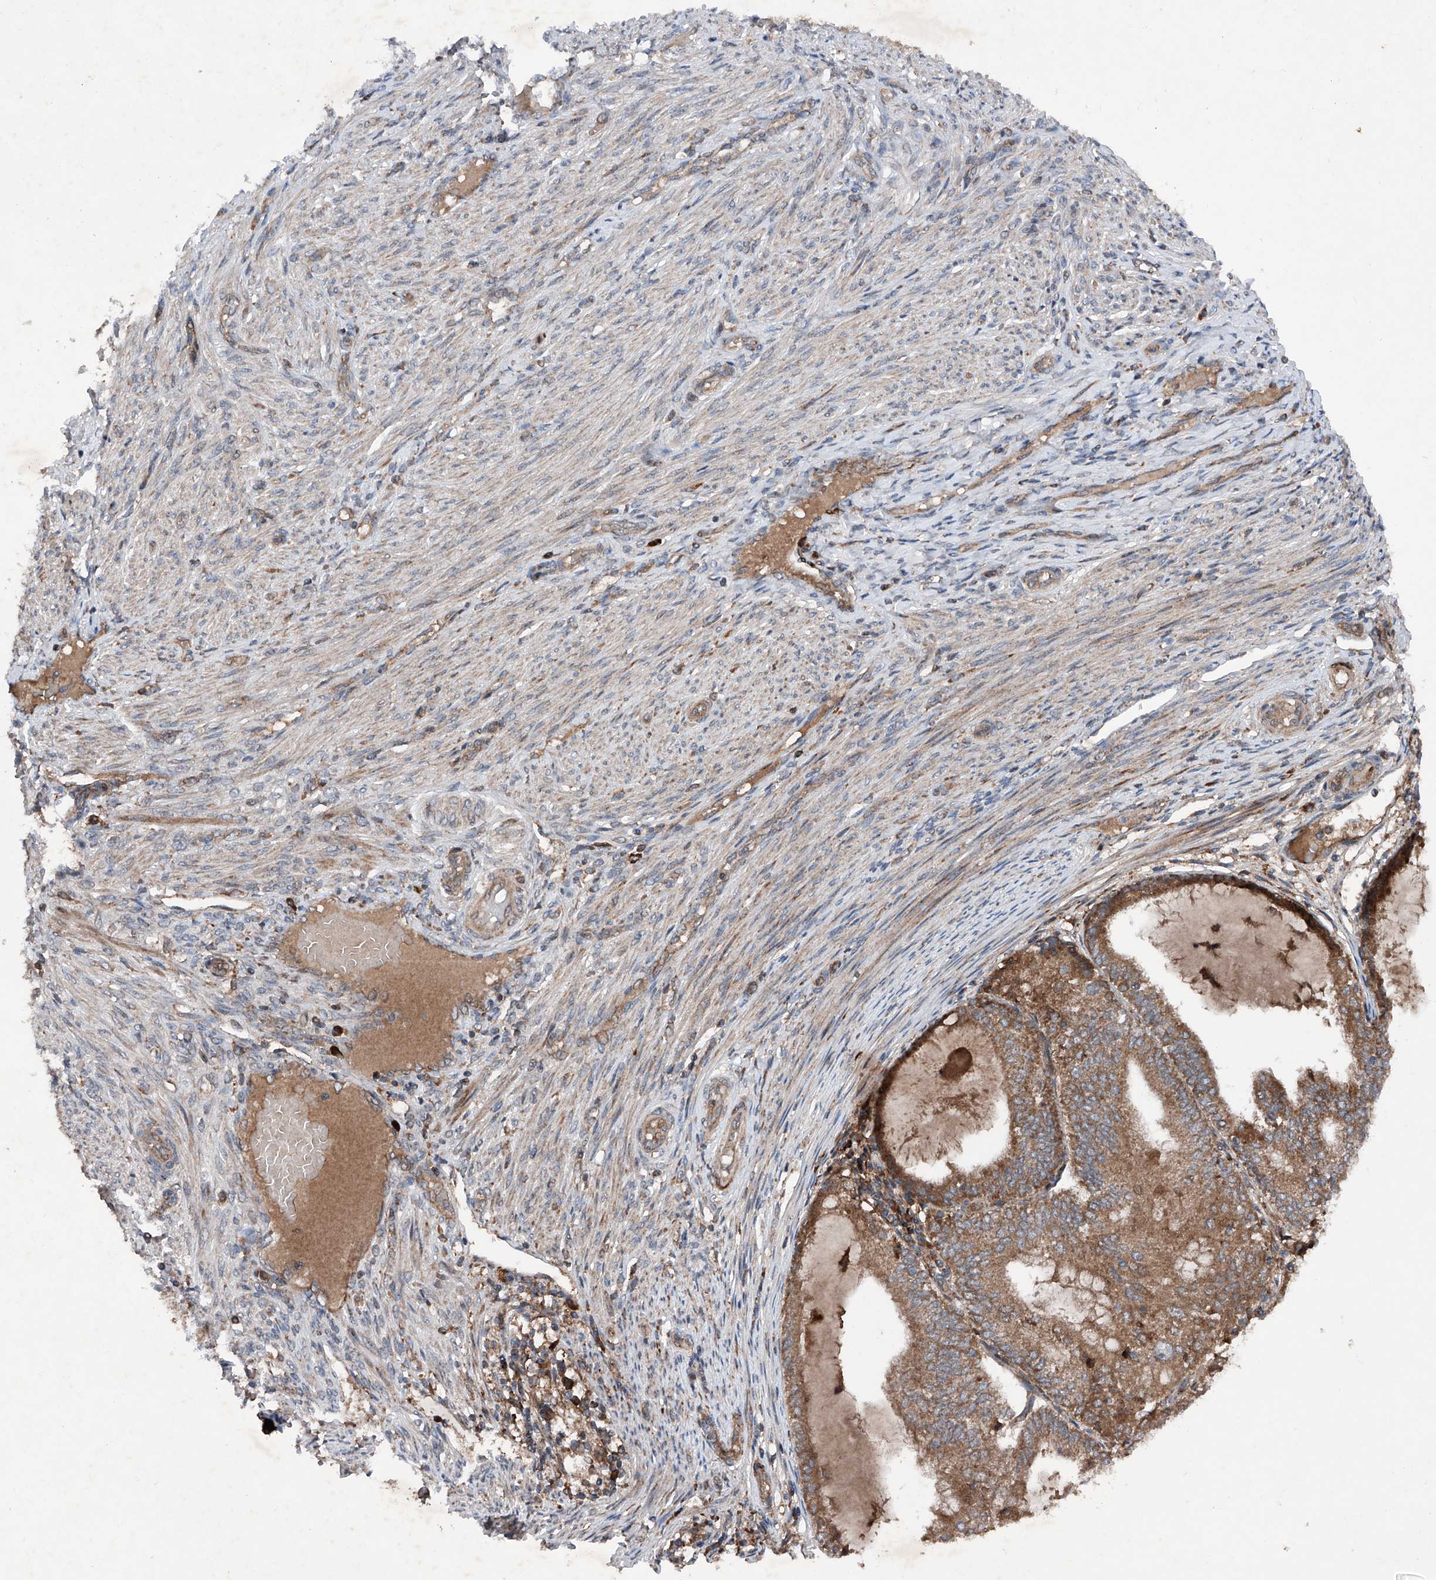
{"staining": {"intensity": "moderate", "quantity": ">75%", "location": "cytoplasmic/membranous"}, "tissue": "endometrial cancer", "cell_type": "Tumor cells", "image_type": "cancer", "snomed": [{"axis": "morphology", "description": "Adenocarcinoma, NOS"}, {"axis": "topography", "description": "Endometrium"}], "caption": "The photomicrograph reveals a brown stain indicating the presence of a protein in the cytoplasmic/membranous of tumor cells in adenocarcinoma (endometrial). (DAB IHC, brown staining for protein, blue staining for nuclei).", "gene": "DAD1", "patient": {"sex": "female", "age": 81}}